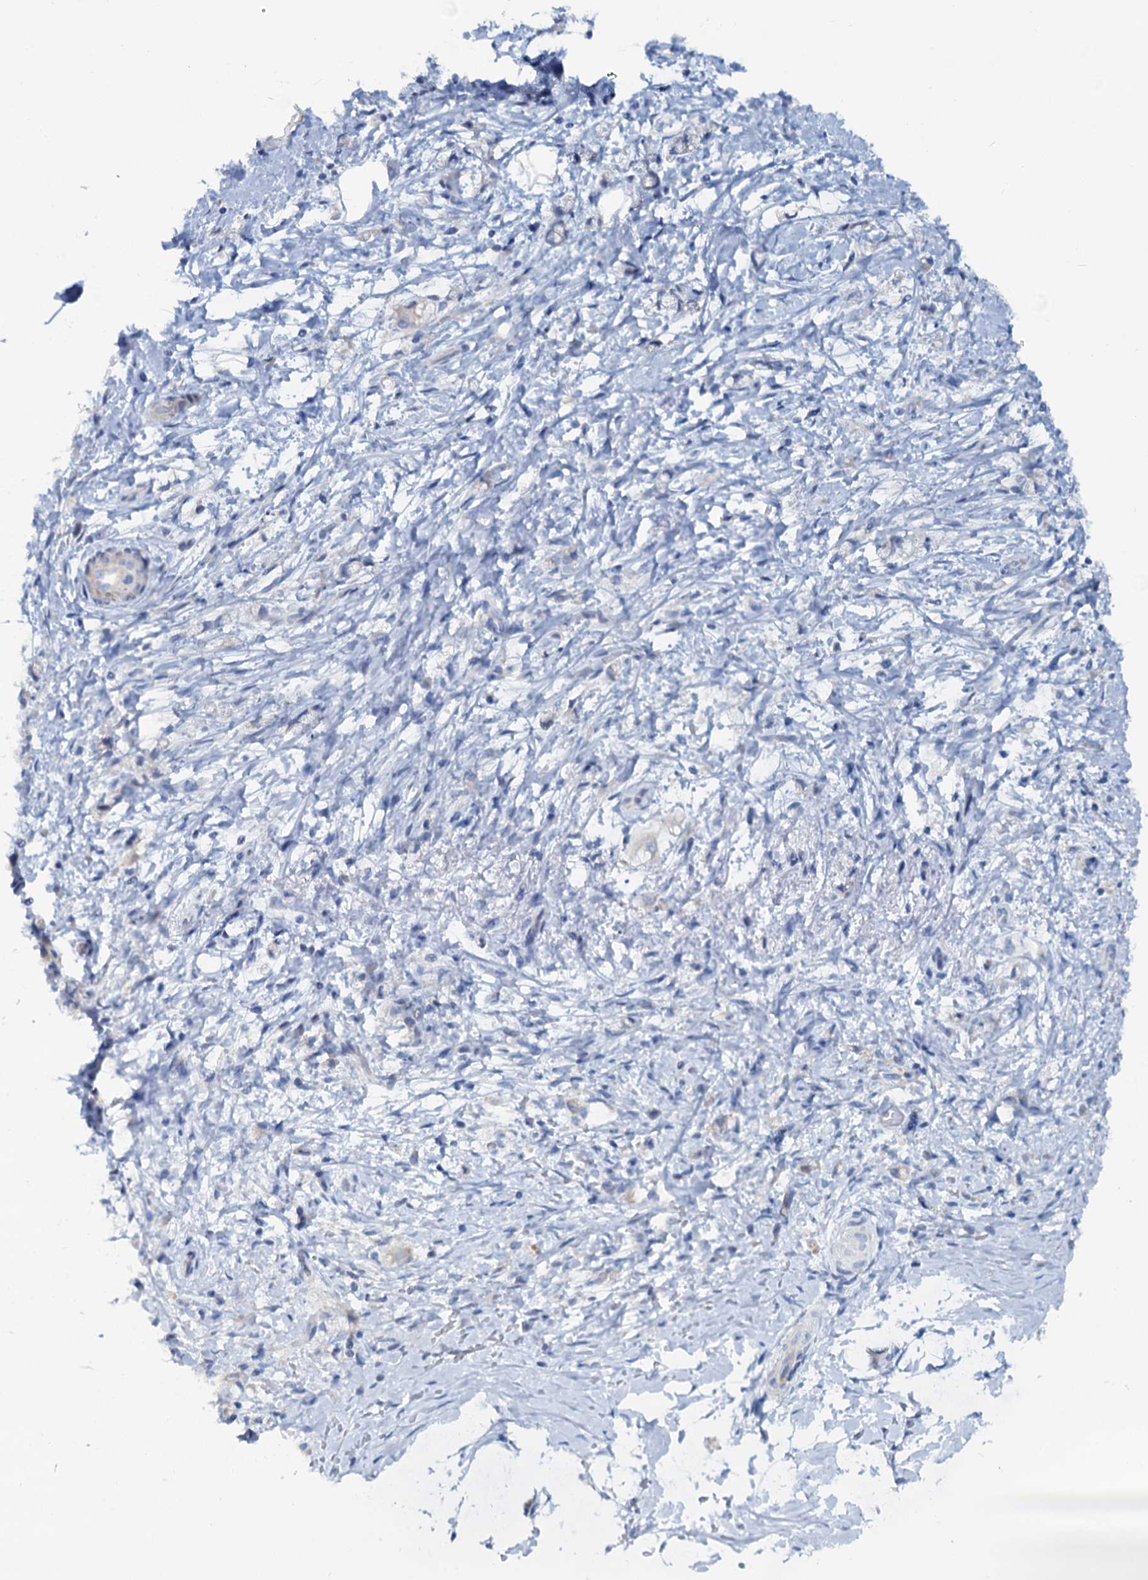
{"staining": {"intensity": "negative", "quantity": "none", "location": "none"}, "tissue": "stomach cancer", "cell_type": "Tumor cells", "image_type": "cancer", "snomed": [{"axis": "morphology", "description": "Adenocarcinoma, NOS"}, {"axis": "topography", "description": "Stomach"}], "caption": "The immunohistochemistry (IHC) photomicrograph has no significant expression in tumor cells of stomach cancer tissue. (DAB IHC visualized using brightfield microscopy, high magnification).", "gene": "SLC1A3", "patient": {"sex": "female", "age": 60}}